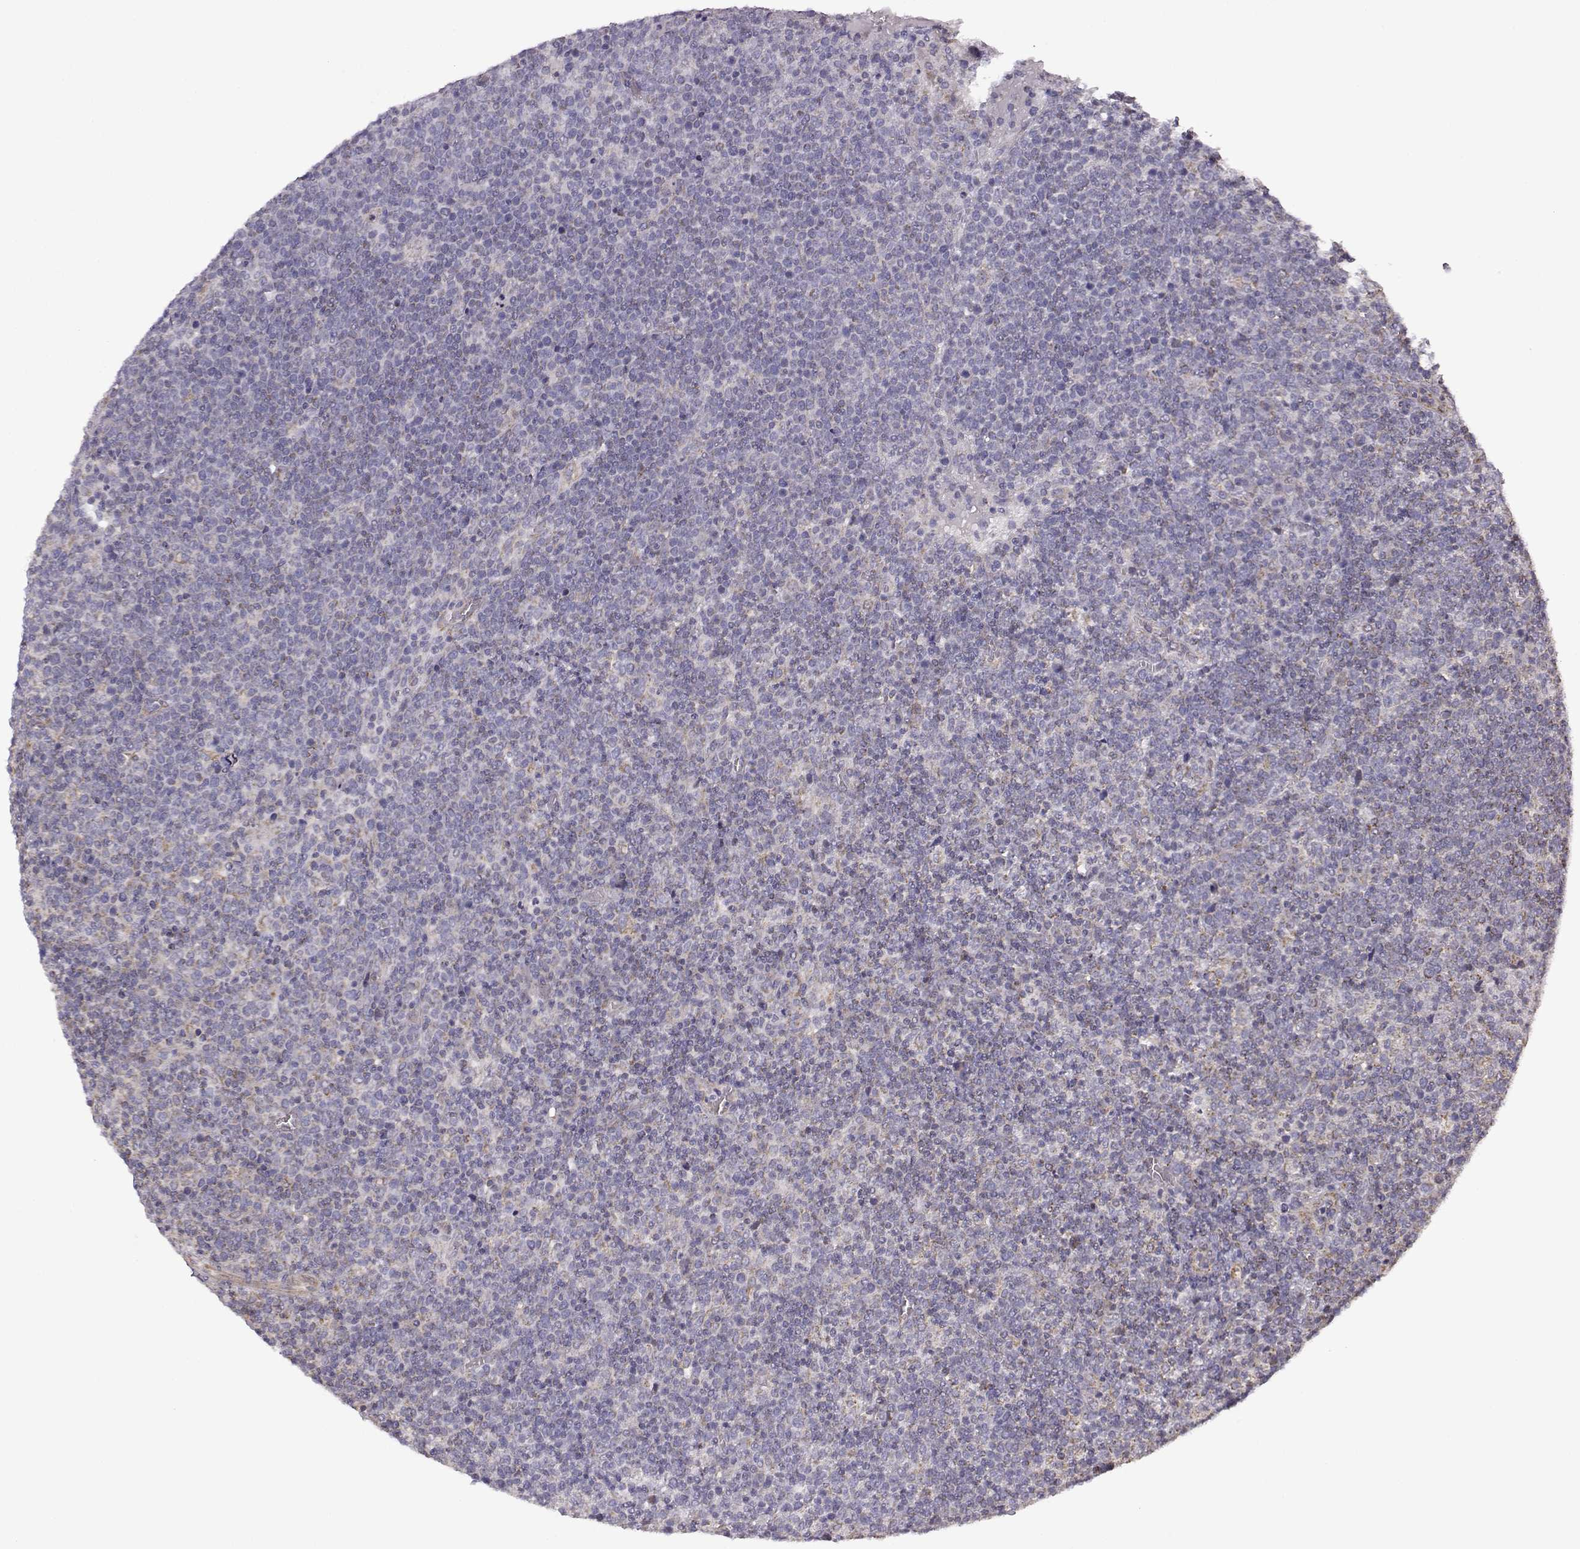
{"staining": {"intensity": "weak", "quantity": "<25%", "location": "cytoplasmic/membranous"}, "tissue": "lymphoma", "cell_type": "Tumor cells", "image_type": "cancer", "snomed": [{"axis": "morphology", "description": "Malignant lymphoma, non-Hodgkin's type, High grade"}, {"axis": "topography", "description": "Lymph node"}], "caption": "Malignant lymphoma, non-Hodgkin's type (high-grade) stained for a protein using IHC reveals no positivity tumor cells.", "gene": "DDC", "patient": {"sex": "male", "age": 61}}